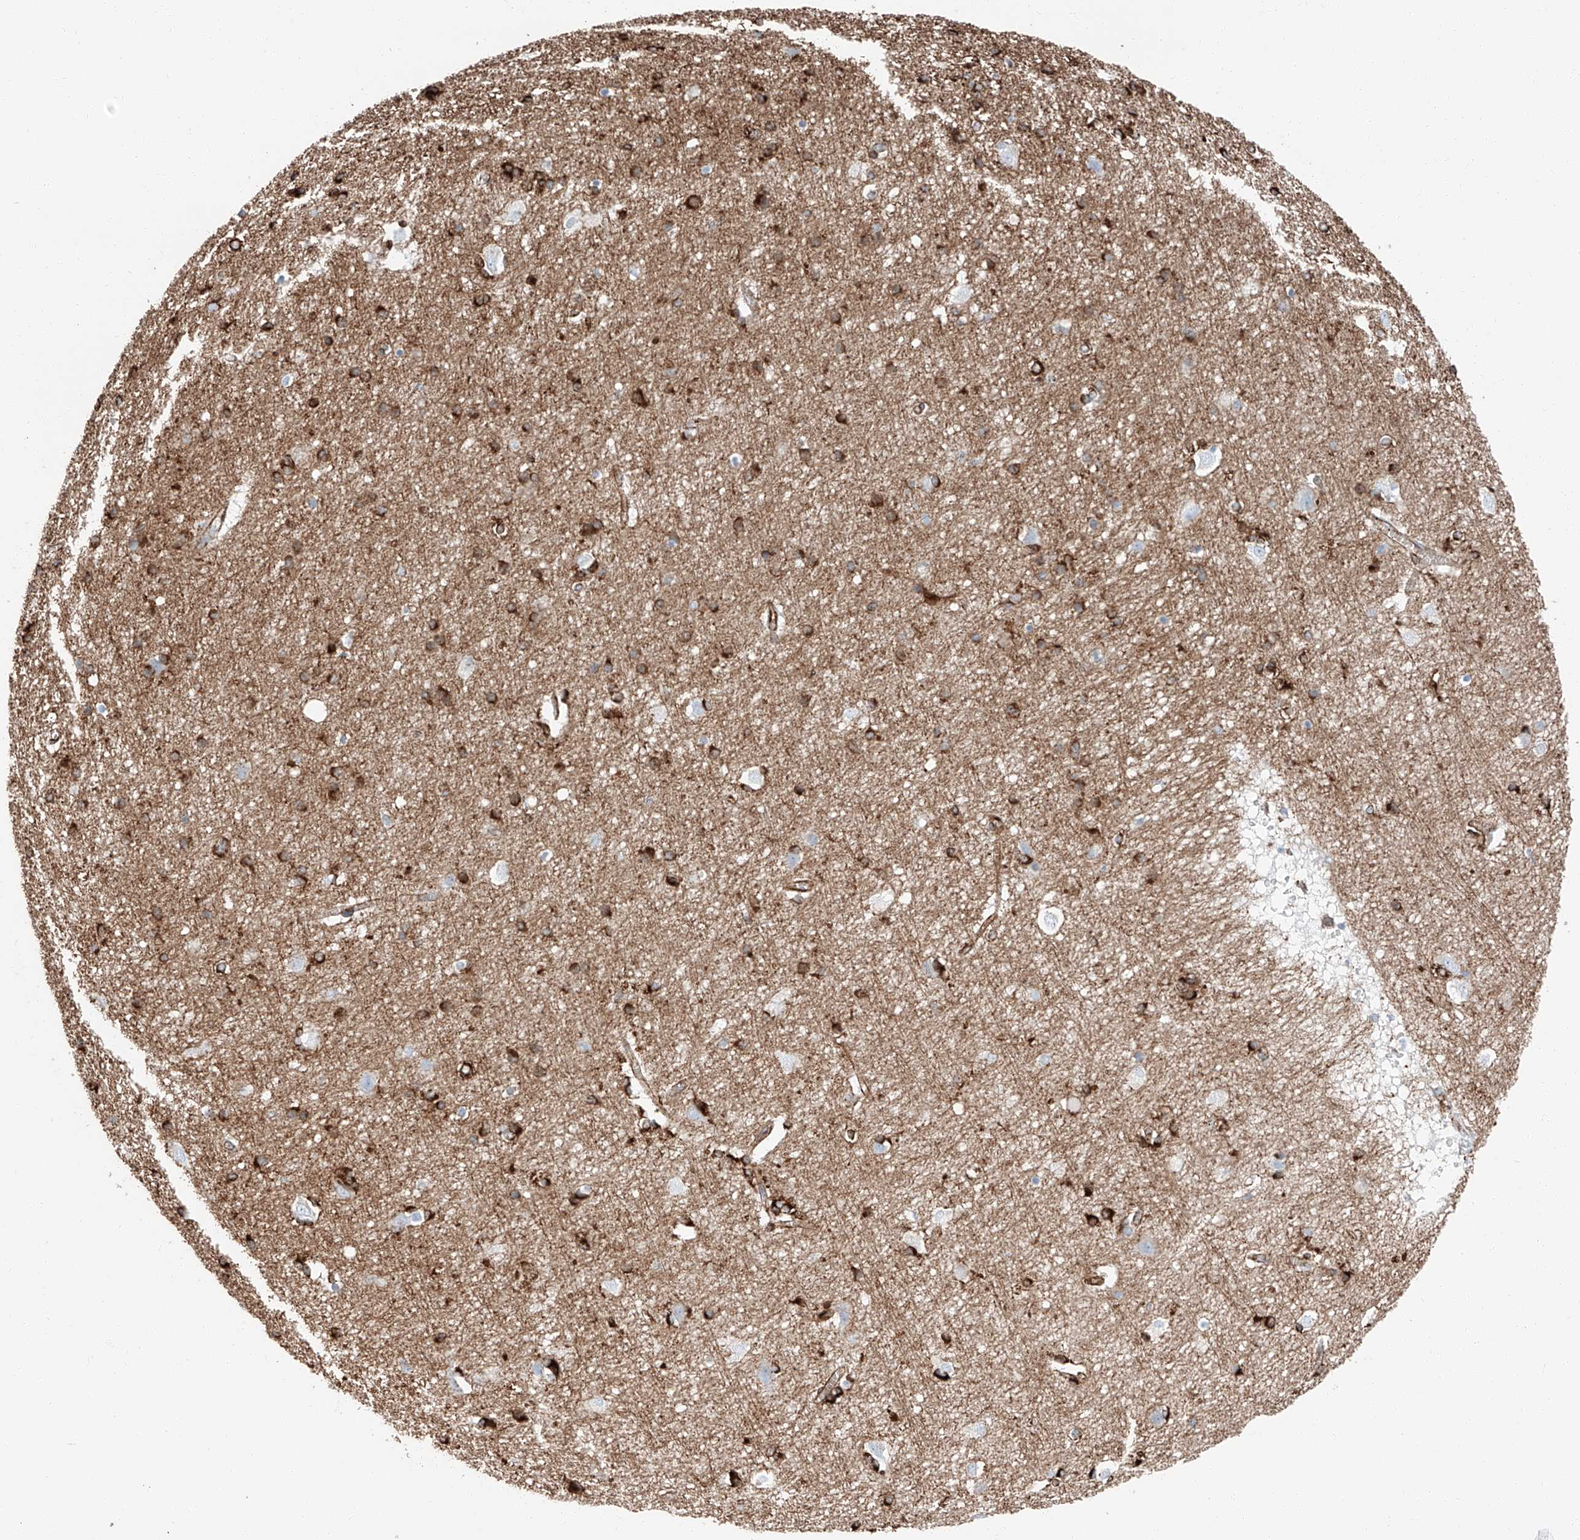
{"staining": {"intensity": "moderate", "quantity": ">75%", "location": "cytoplasmic/membranous"}, "tissue": "cerebral cortex", "cell_type": "Endothelial cells", "image_type": "normal", "snomed": [{"axis": "morphology", "description": "Normal tissue, NOS"}, {"axis": "topography", "description": "Cerebral cortex"}], "caption": "Protein staining of unremarkable cerebral cortex demonstrates moderate cytoplasmic/membranous staining in approximately >75% of endothelial cells.", "gene": "ZNF804A", "patient": {"sex": "male", "age": 54}}